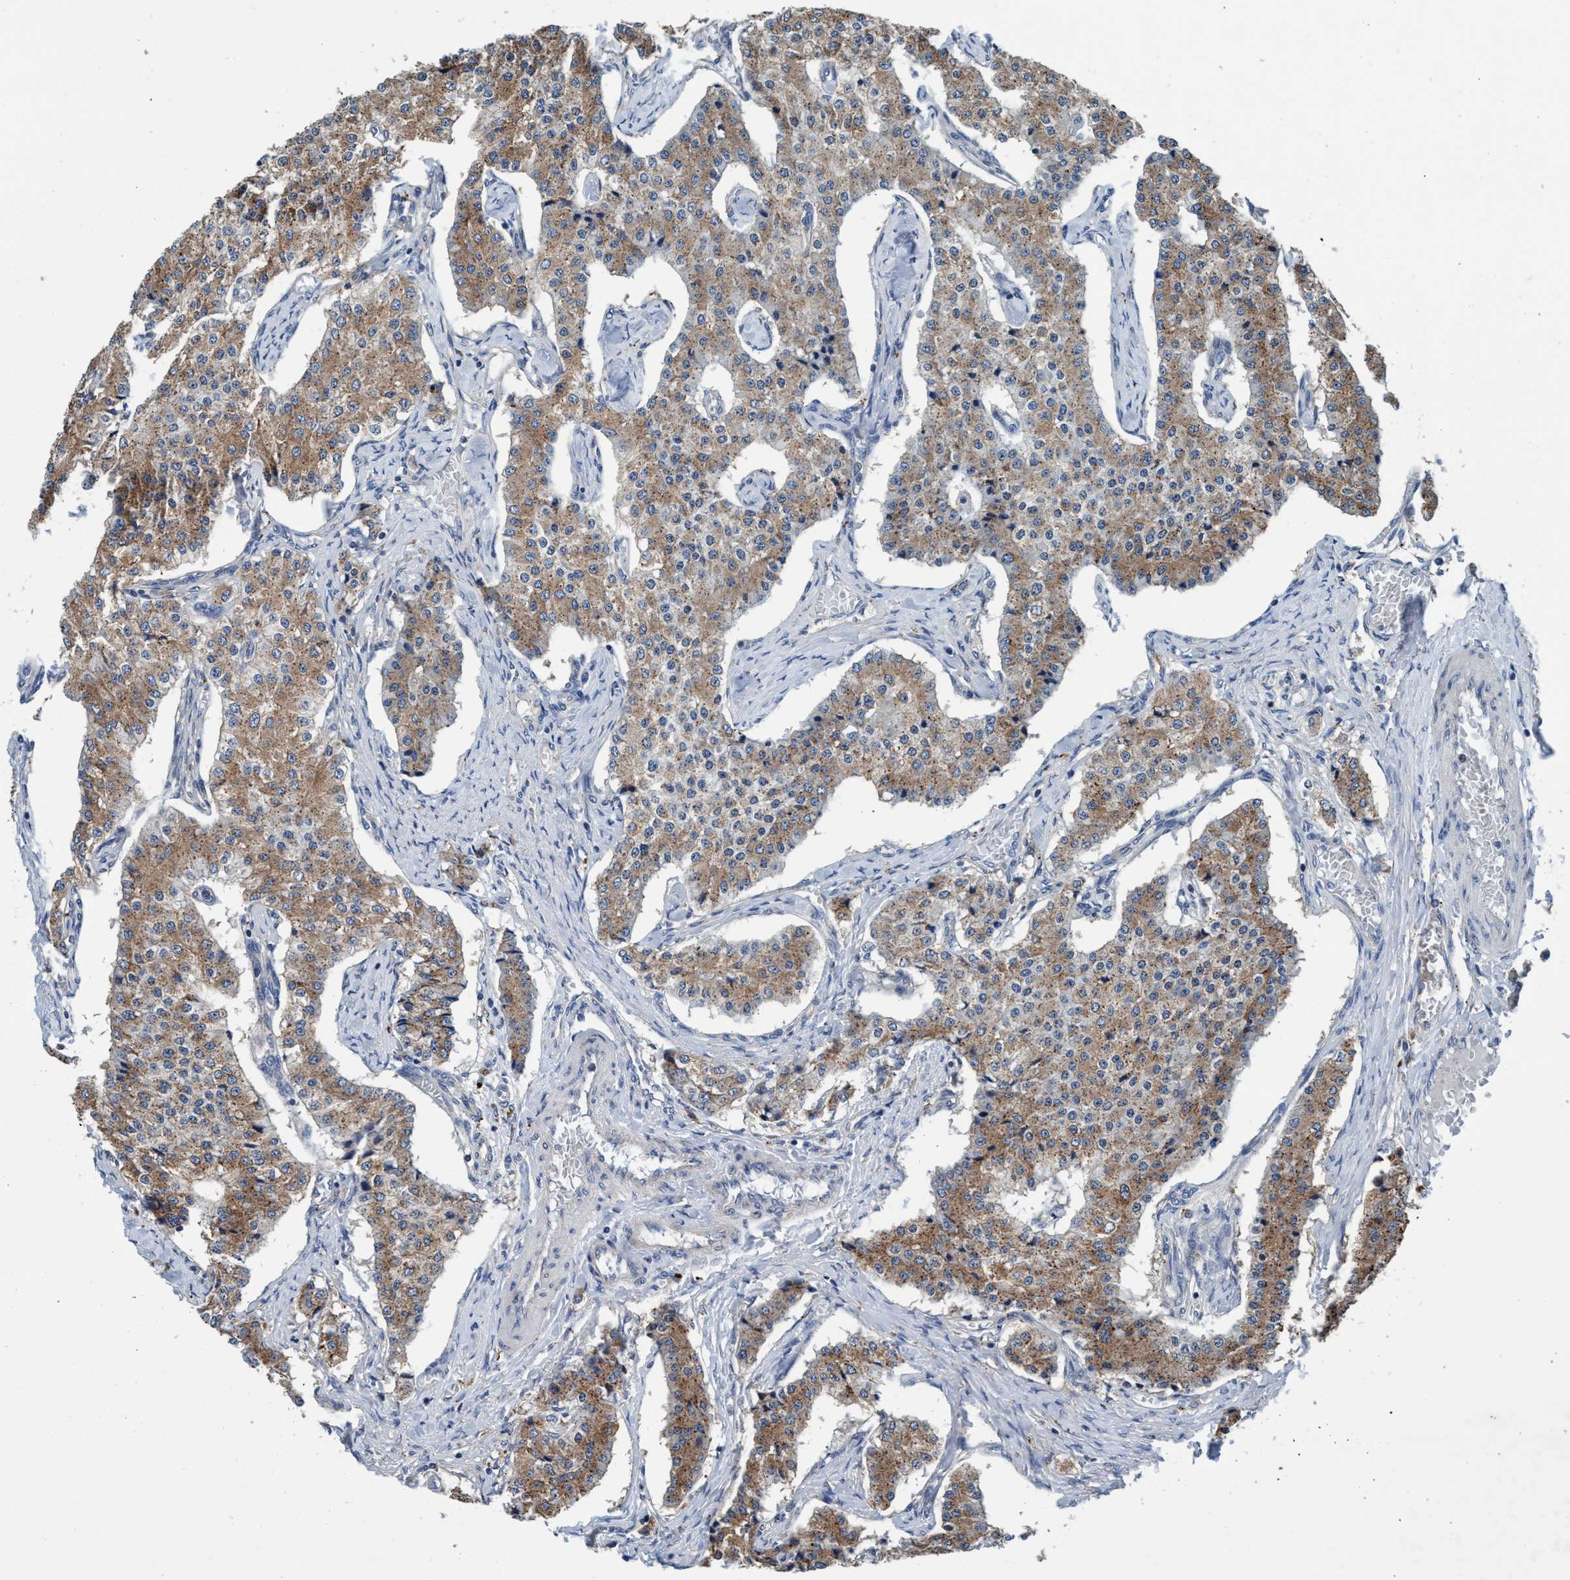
{"staining": {"intensity": "weak", "quantity": ">75%", "location": "cytoplasmic/membranous"}, "tissue": "carcinoid", "cell_type": "Tumor cells", "image_type": "cancer", "snomed": [{"axis": "morphology", "description": "Carcinoid, malignant, NOS"}, {"axis": "topography", "description": "Colon"}], "caption": "A high-resolution photomicrograph shows IHC staining of carcinoid (malignant), which demonstrates weak cytoplasmic/membranous staining in about >75% of tumor cells. Using DAB (3,3'-diaminobenzidine) (brown) and hematoxylin (blue) stains, captured at high magnification using brightfield microscopy.", "gene": "ENDOG", "patient": {"sex": "female", "age": 52}}